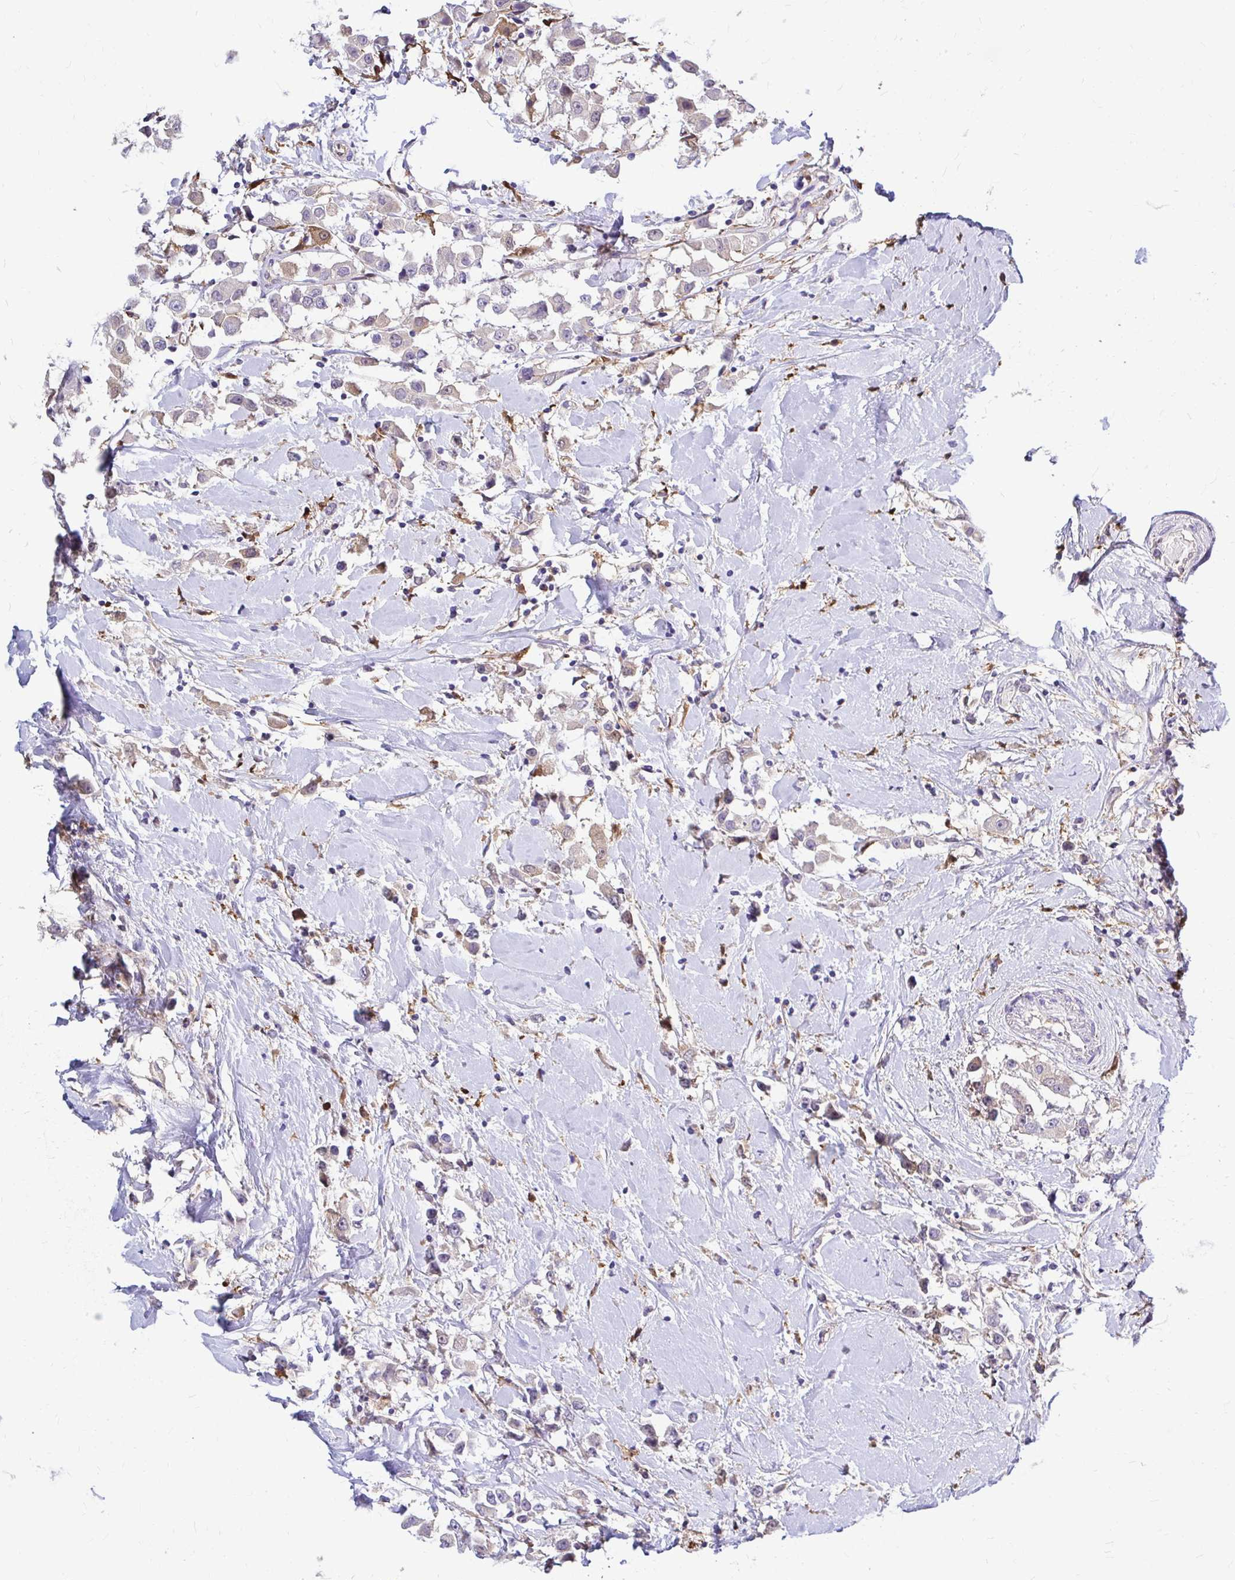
{"staining": {"intensity": "negative", "quantity": "none", "location": "none"}, "tissue": "breast cancer", "cell_type": "Tumor cells", "image_type": "cancer", "snomed": [{"axis": "morphology", "description": "Duct carcinoma"}, {"axis": "topography", "description": "Breast"}], "caption": "Tumor cells are negative for brown protein staining in breast intraductal carcinoma.", "gene": "IDH1", "patient": {"sex": "female", "age": 61}}